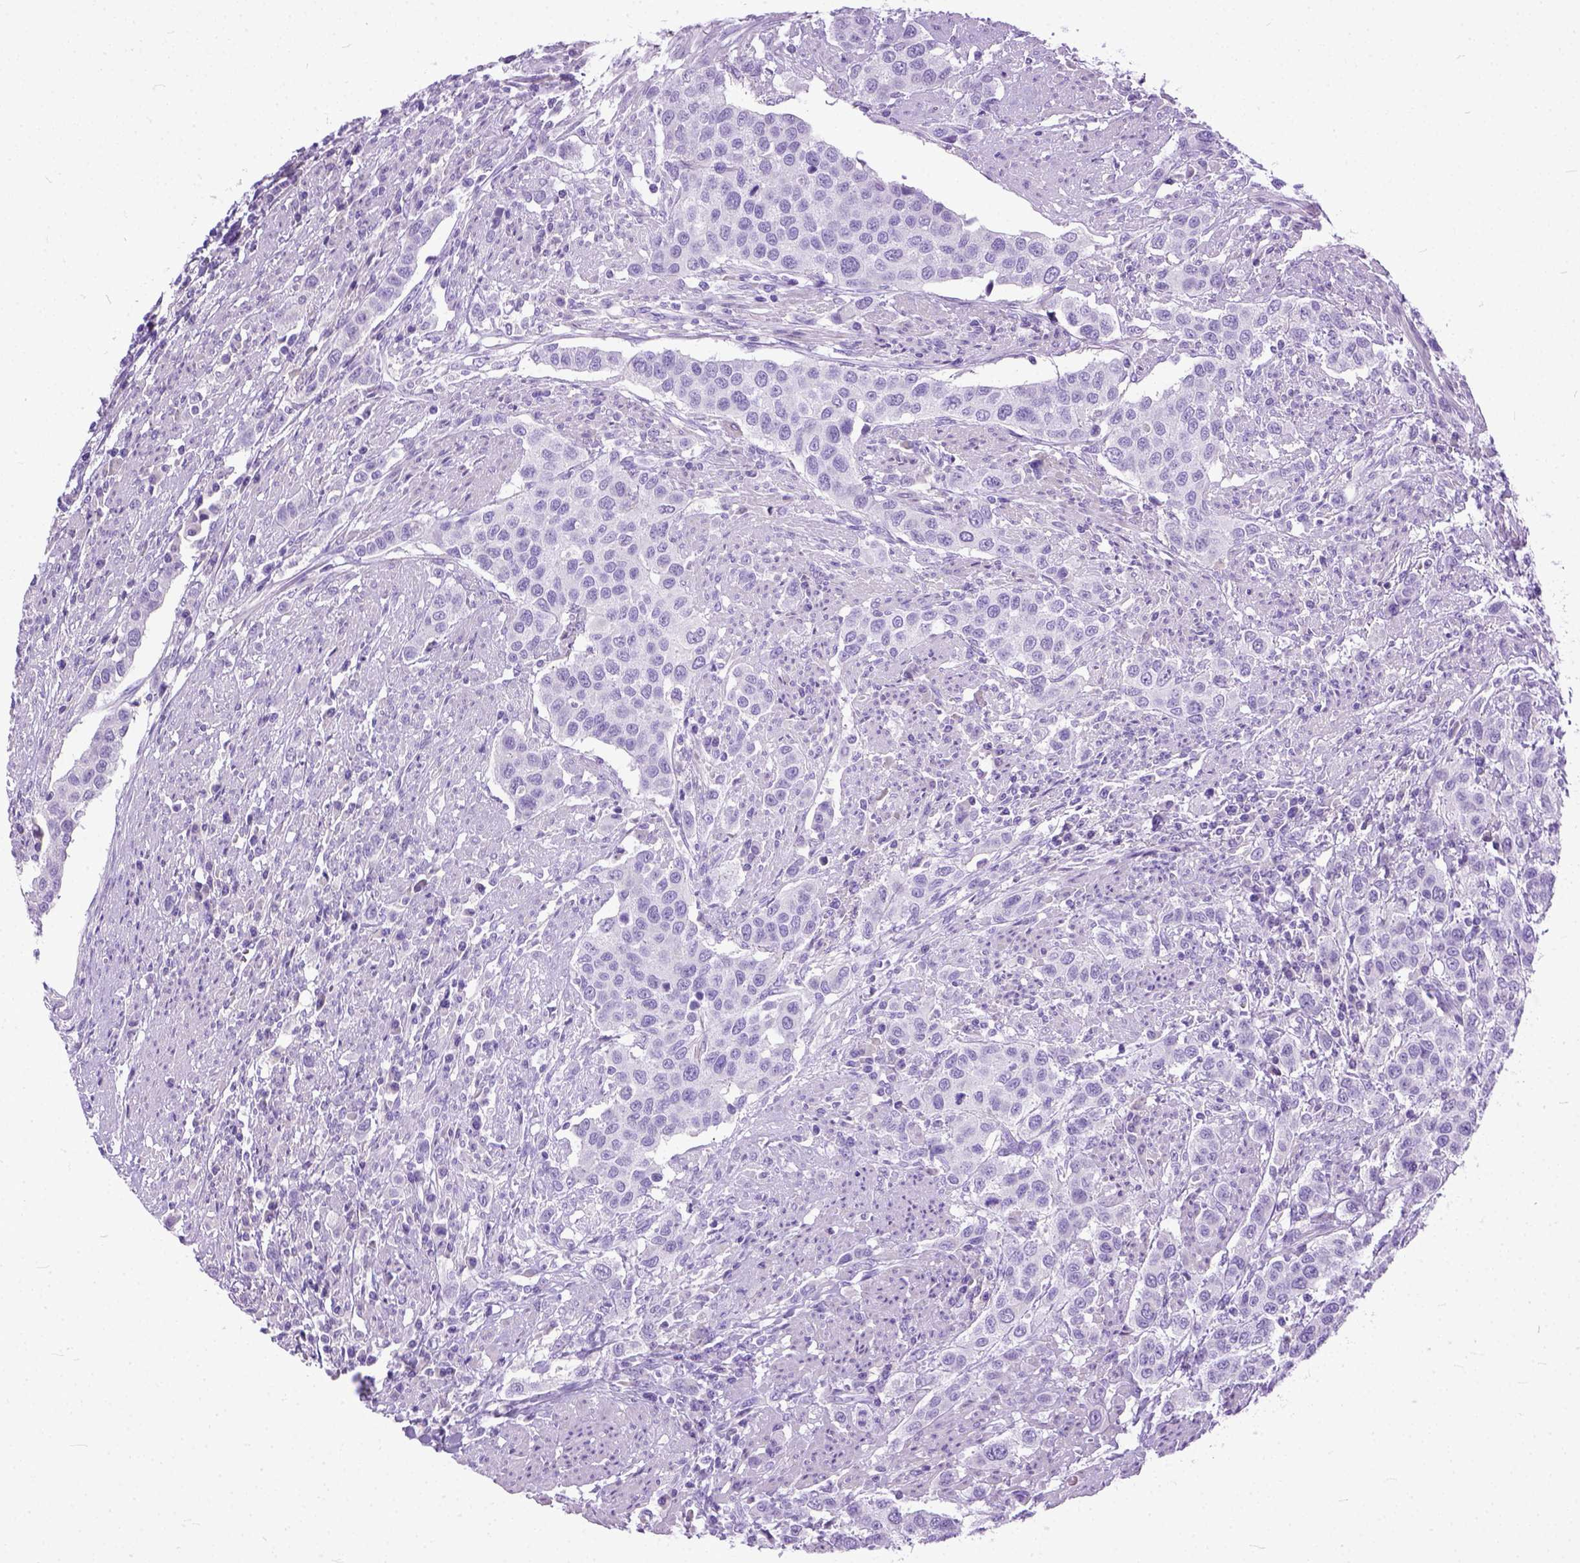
{"staining": {"intensity": "negative", "quantity": "none", "location": "none"}, "tissue": "urothelial cancer", "cell_type": "Tumor cells", "image_type": "cancer", "snomed": [{"axis": "morphology", "description": "Urothelial carcinoma, High grade"}, {"axis": "topography", "description": "Urinary bladder"}], "caption": "This is an immunohistochemistry (IHC) image of human urothelial cancer. There is no positivity in tumor cells.", "gene": "PLK5", "patient": {"sex": "female", "age": 58}}